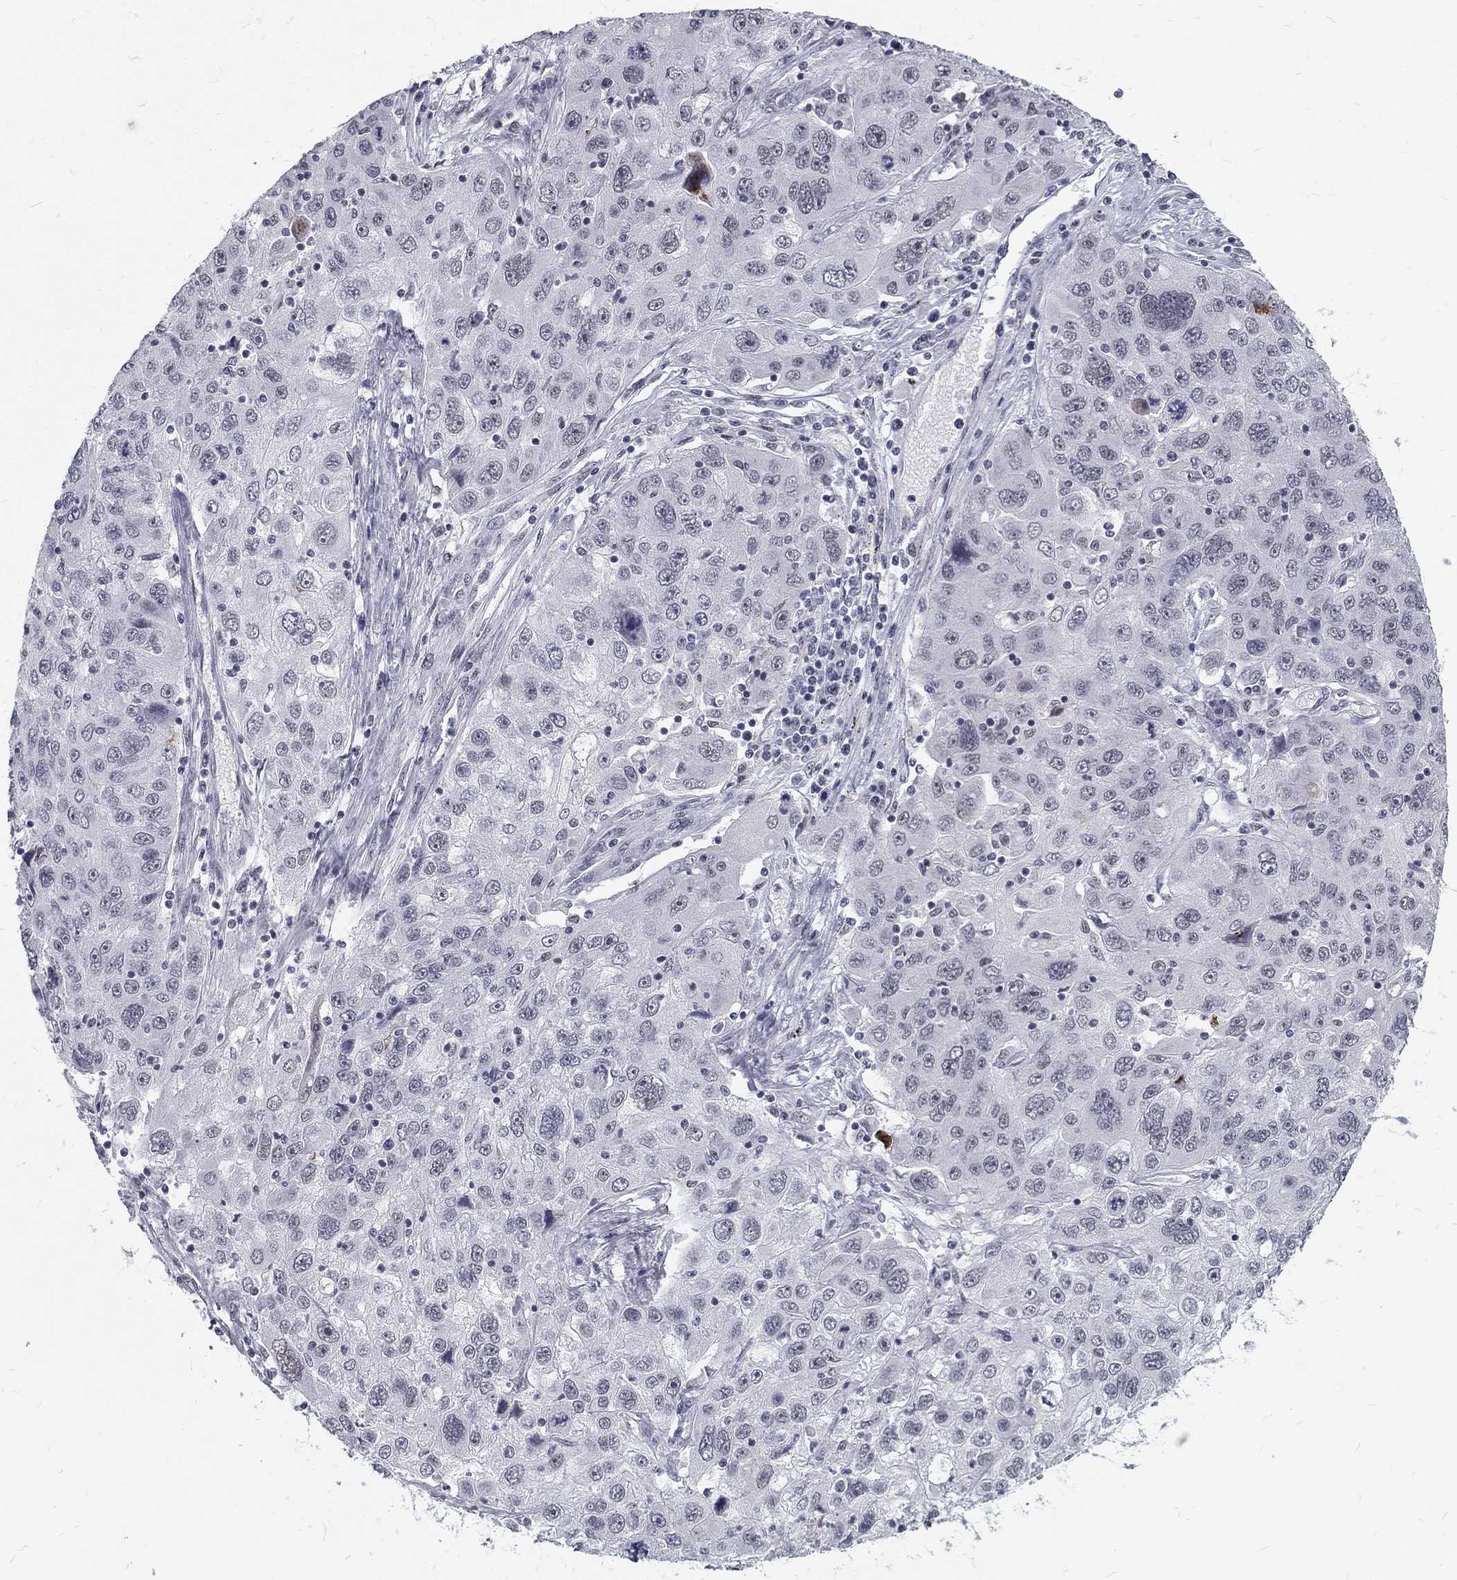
{"staining": {"intensity": "negative", "quantity": "none", "location": "none"}, "tissue": "stomach cancer", "cell_type": "Tumor cells", "image_type": "cancer", "snomed": [{"axis": "morphology", "description": "Adenocarcinoma, NOS"}, {"axis": "topography", "description": "Stomach"}], "caption": "Stomach cancer stained for a protein using IHC exhibits no staining tumor cells.", "gene": "SNORC", "patient": {"sex": "male", "age": 56}}